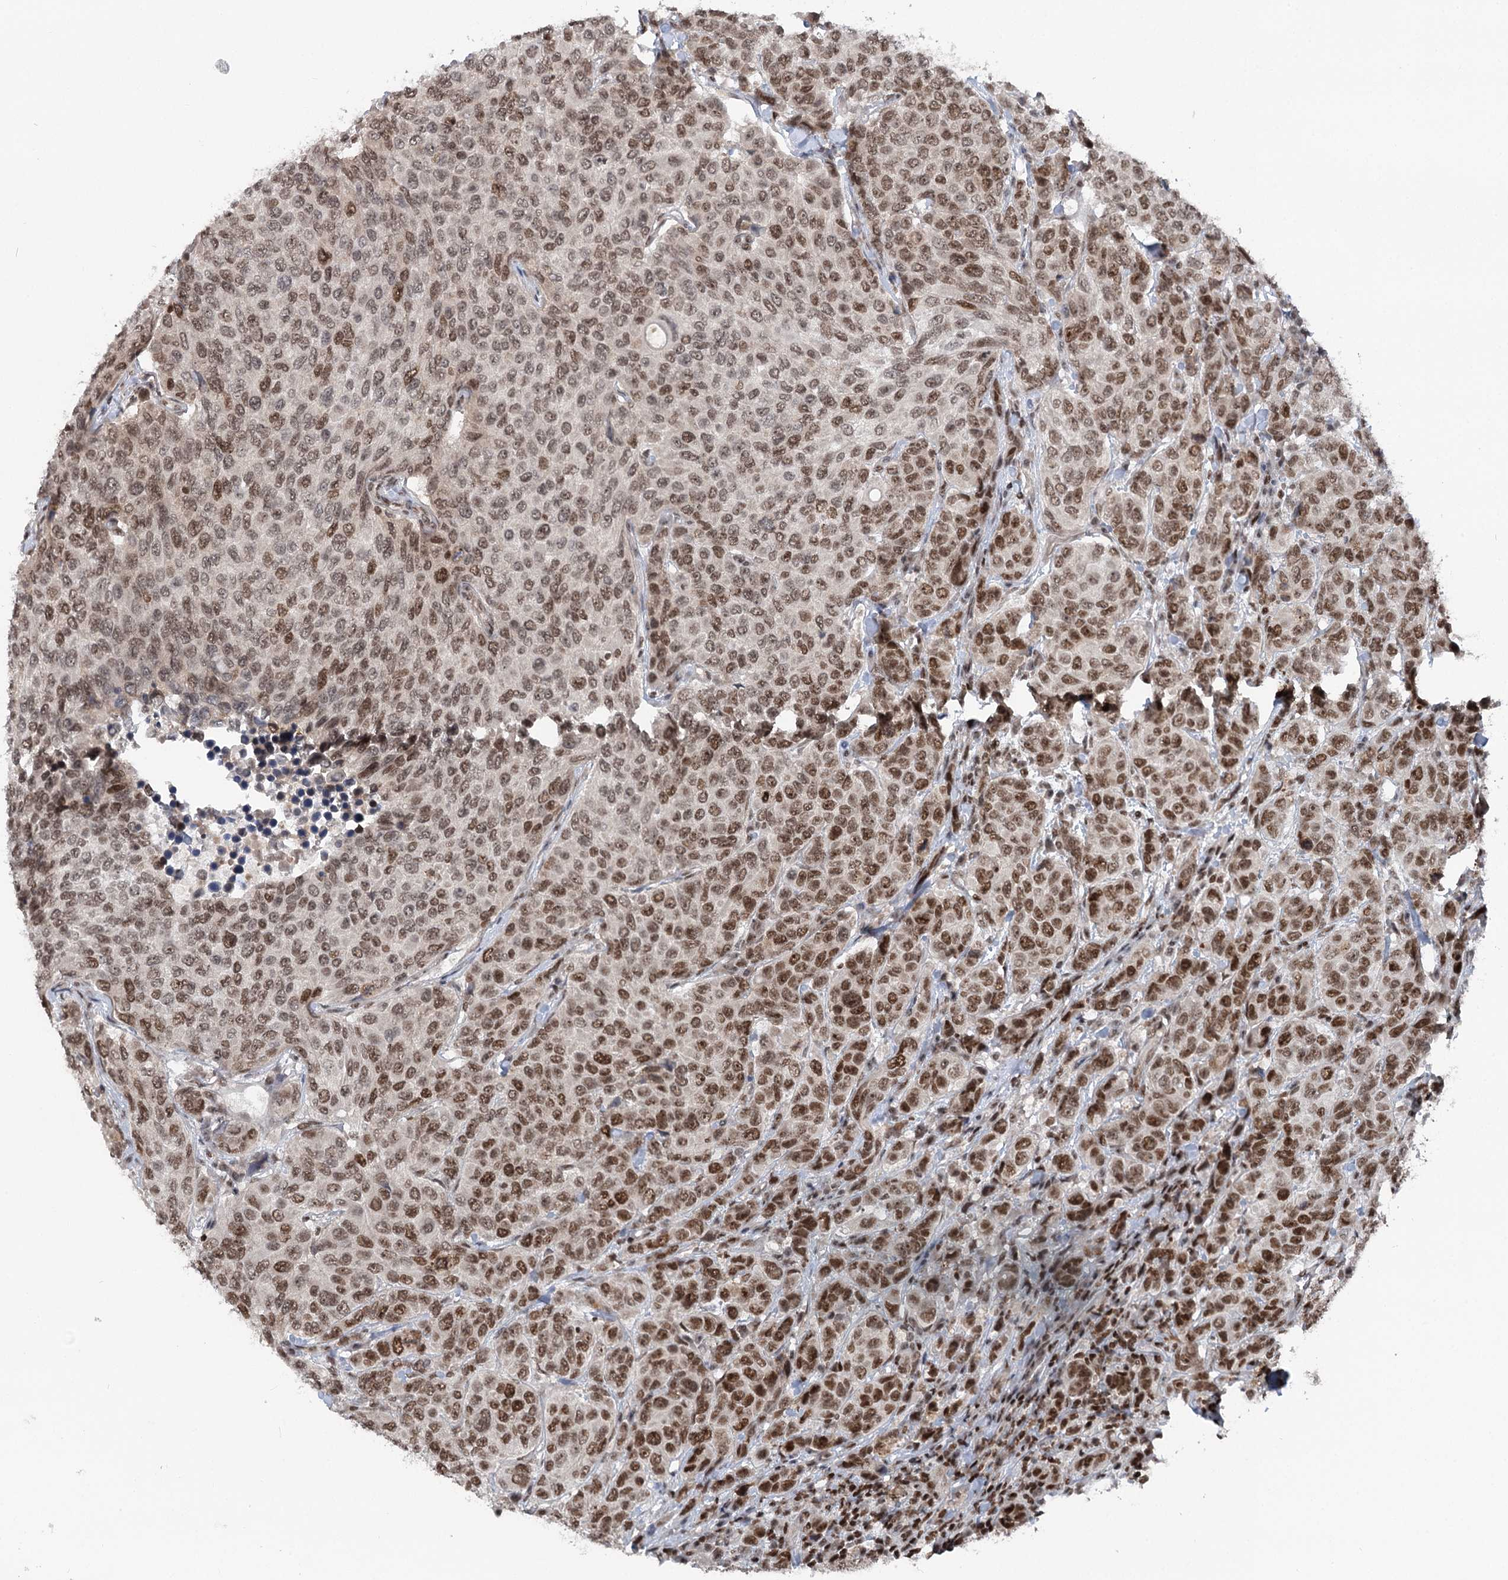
{"staining": {"intensity": "moderate", "quantity": ">75%", "location": "nuclear"}, "tissue": "breast cancer", "cell_type": "Tumor cells", "image_type": "cancer", "snomed": [{"axis": "morphology", "description": "Duct carcinoma"}, {"axis": "topography", "description": "Breast"}], "caption": "This image exhibits immunohistochemistry staining of human breast cancer, with medium moderate nuclear positivity in about >75% of tumor cells.", "gene": "CGGBP1", "patient": {"sex": "female", "age": 55}}